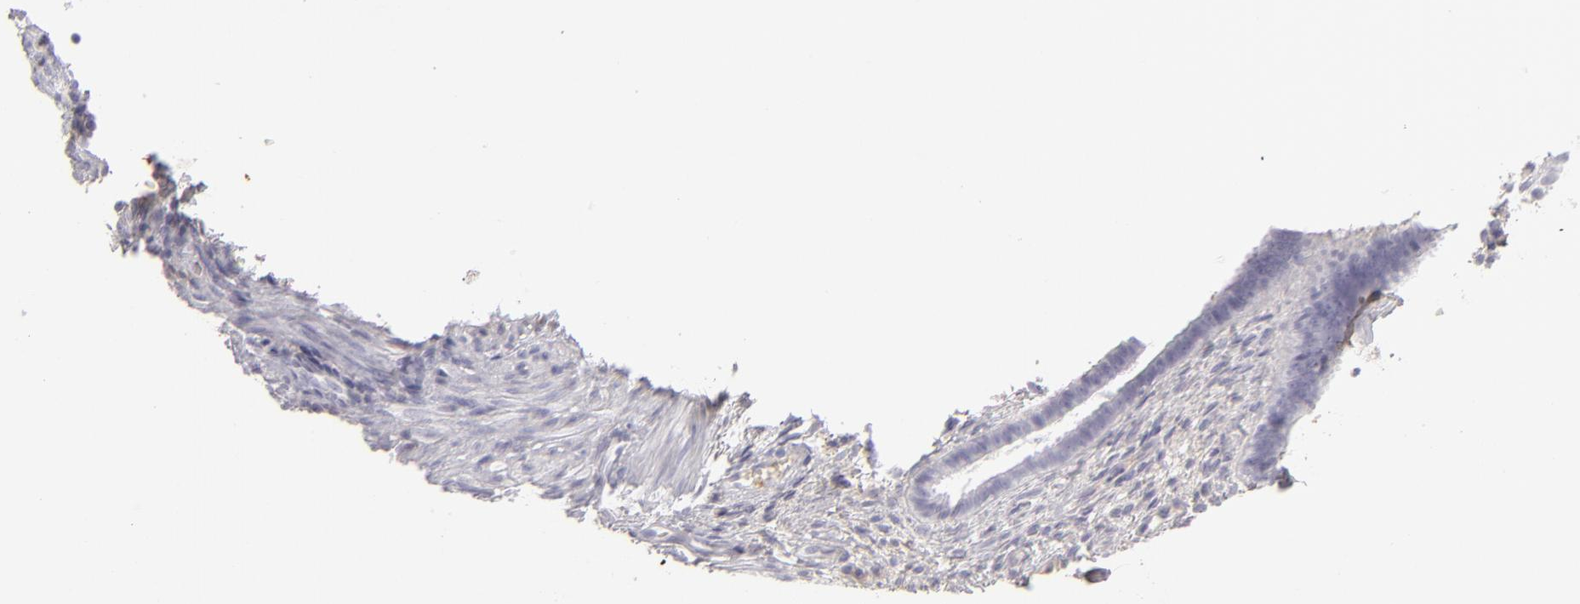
{"staining": {"intensity": "weak", "quantity": "<25%", "location": "cytoplasmic/membranous"}, "tissue": "endometrium", "cell_type": "Cells in endometrial stroma", "image_type": "normal", "snomed": [{"axis": "morphology", "description": "Normal tissue, NOS"}, {"axis": "topography", "description": "Endometrium"}], "caption": "DAB immunohistochemical staining of normal human endometrium demonstrates no significant staining in cells in endometrial stroma.", "gene": "SERPINA1", "patient": {"sex": "female", "age": 72}}